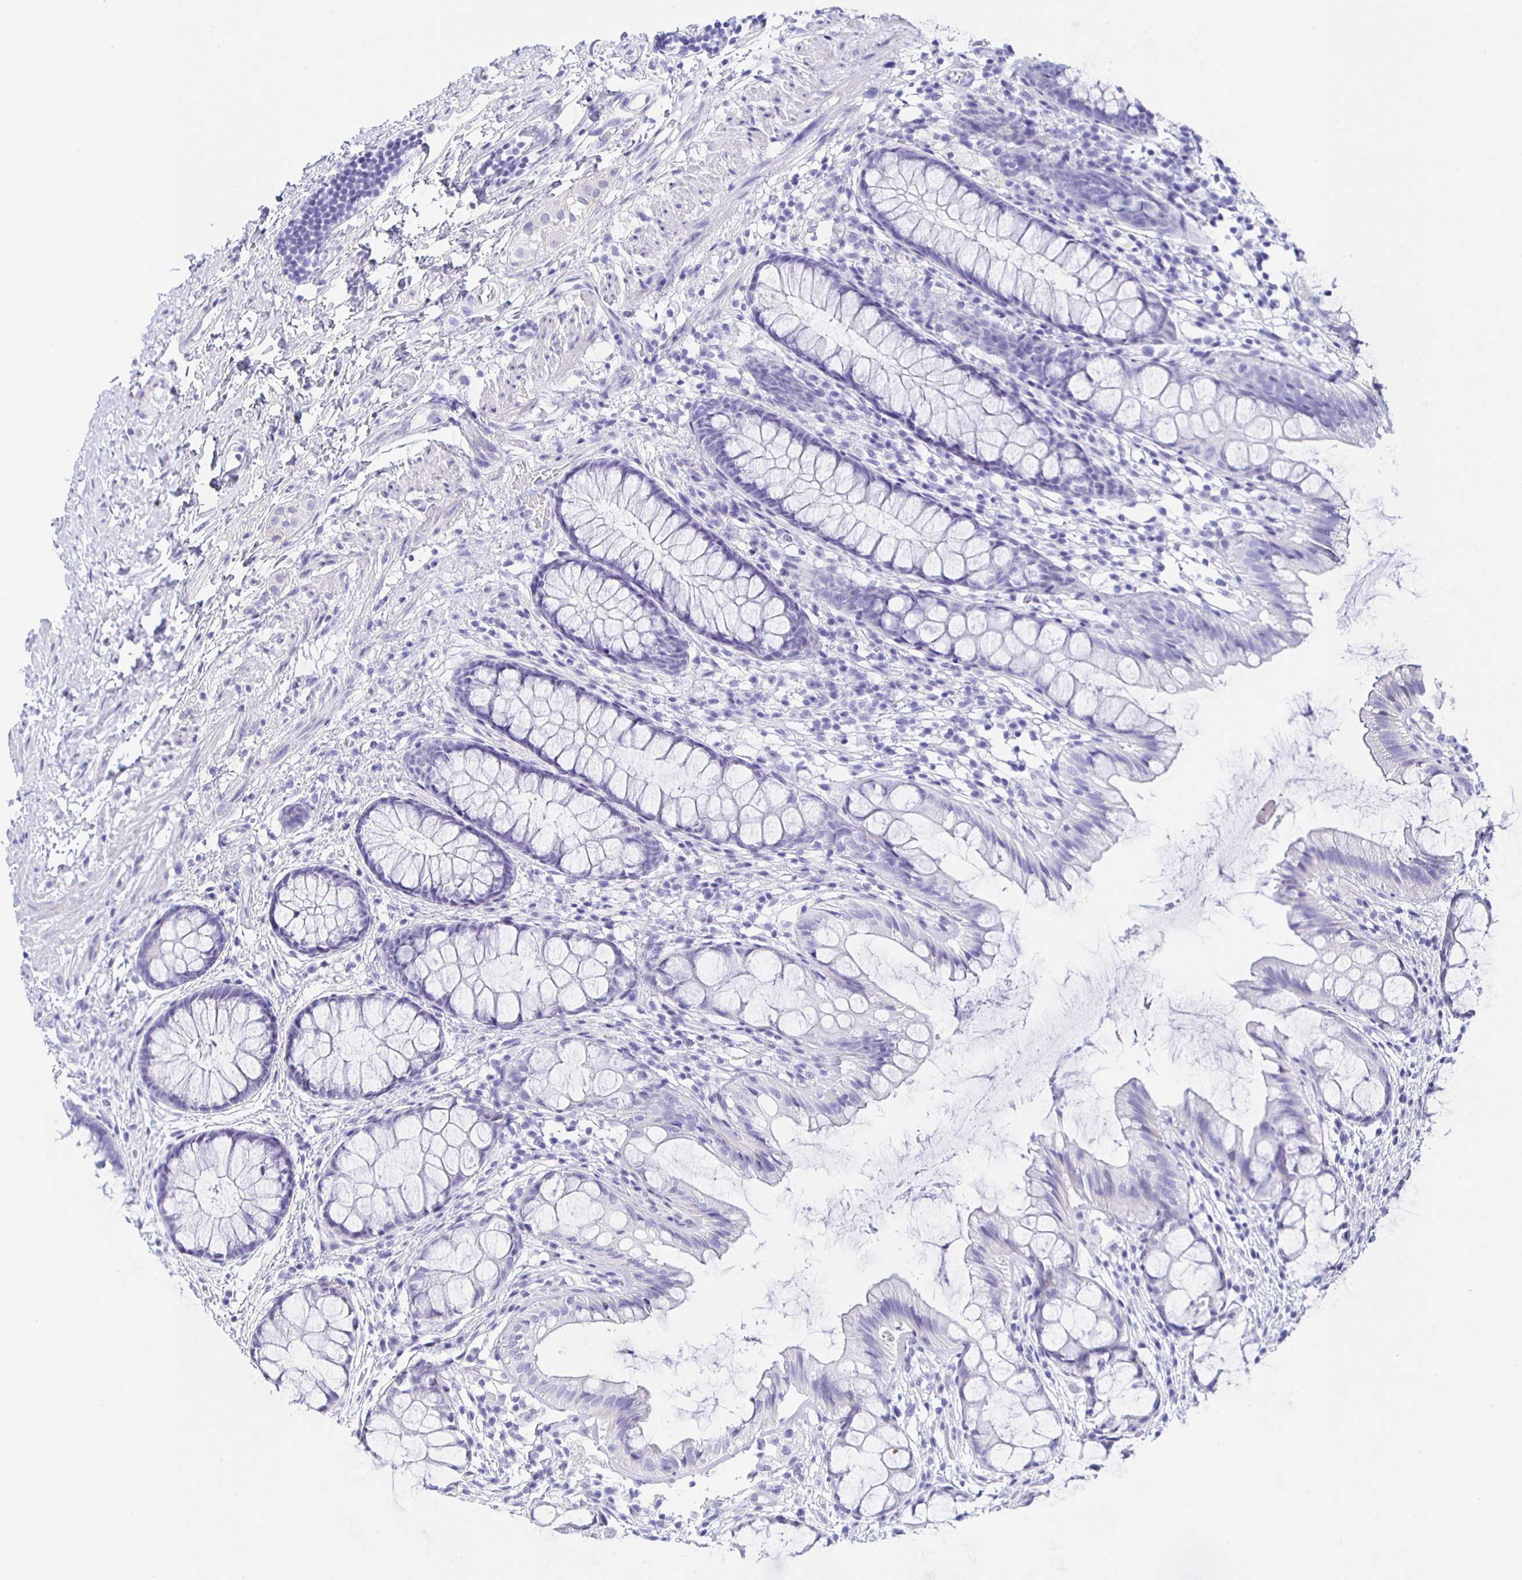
{"staining": {"intensity": "negative", "quantity": "none", "location": "none"}, "tissue": "rectum", "cell_type": "Glandular cells", "image_type": "normal", "snomed": [{"axis": "morphology", "description": "Normal tissue, NOS"}, {"axis": "topography", "description": "Rectum"}], "caption": "A high-resolution micrograph shows immunohistochemistry (IHC) staining of benign rectum, which shows no significant positivity in glandular cells.", "gene": "HSPA4L", "patient": {"sex": "female", "age": 62}}